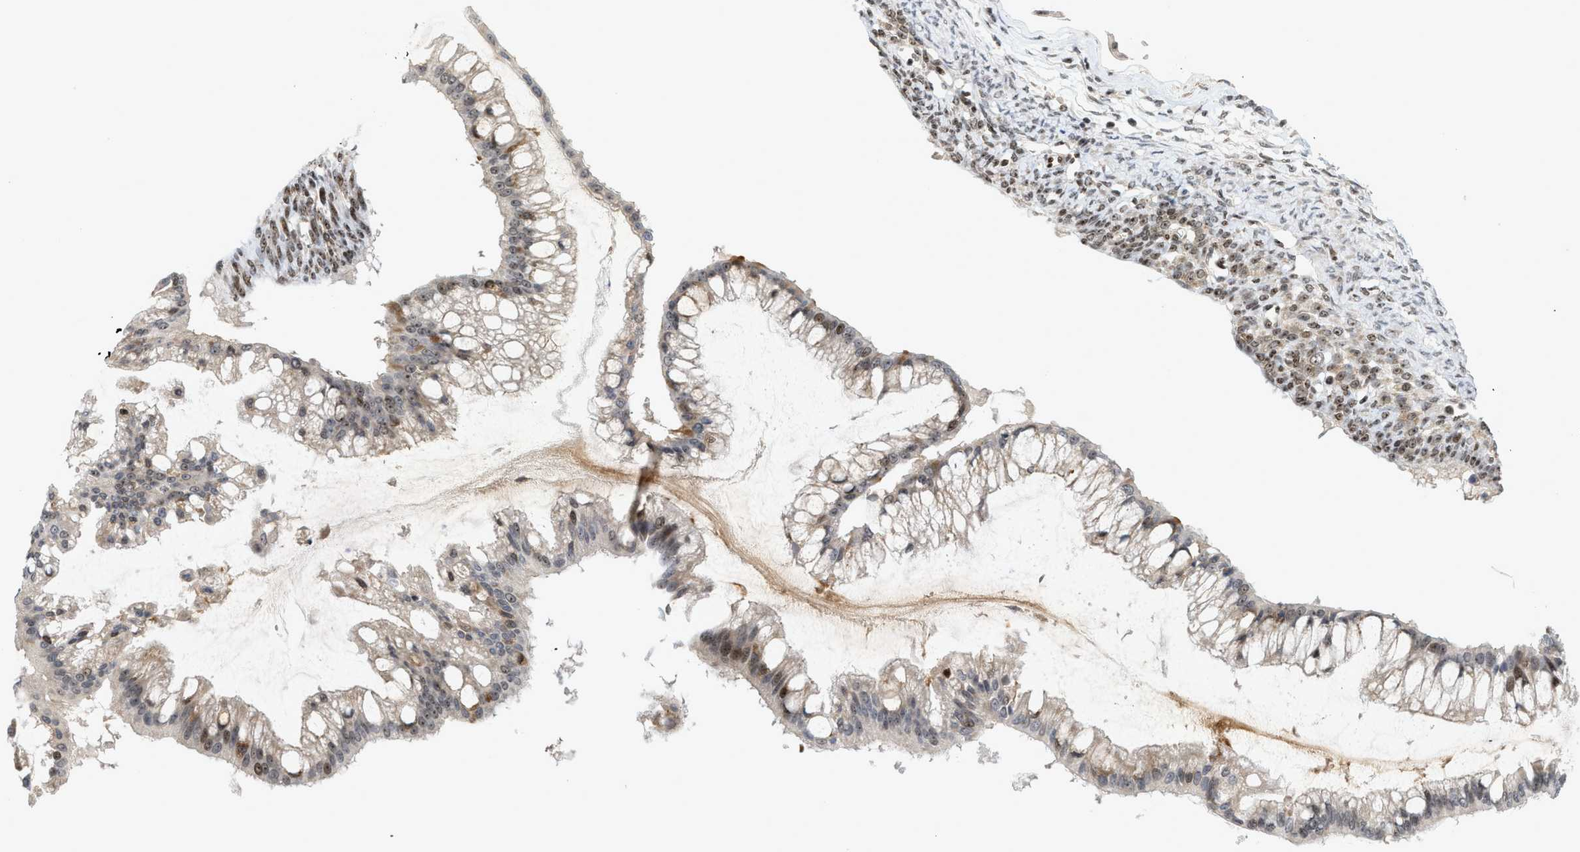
{"staining": {"intensity": "moderate", "quantity": "25%-75%", "location": "nuclear"}, "tissue": "ovarian cancer", "cell_type": "Tumor cells", "image_type": "cancer", "snomed": [{"axis": "morphology", "description": "Cystadenocarcinoma, mucinous, NOS"}, {"axis": "topography", "description": "Ovary"}], "caption": "Immunohistochemistry (IHC) image of mucinous cystadenocarcinoma (ovarian) stained for a protein (brown), which reveals medium levels of moderate nuclear staining in about 25%-75% of tumor cells.", "gene": "ZNF22", "patient": {"sex": "female", "age": 73}}